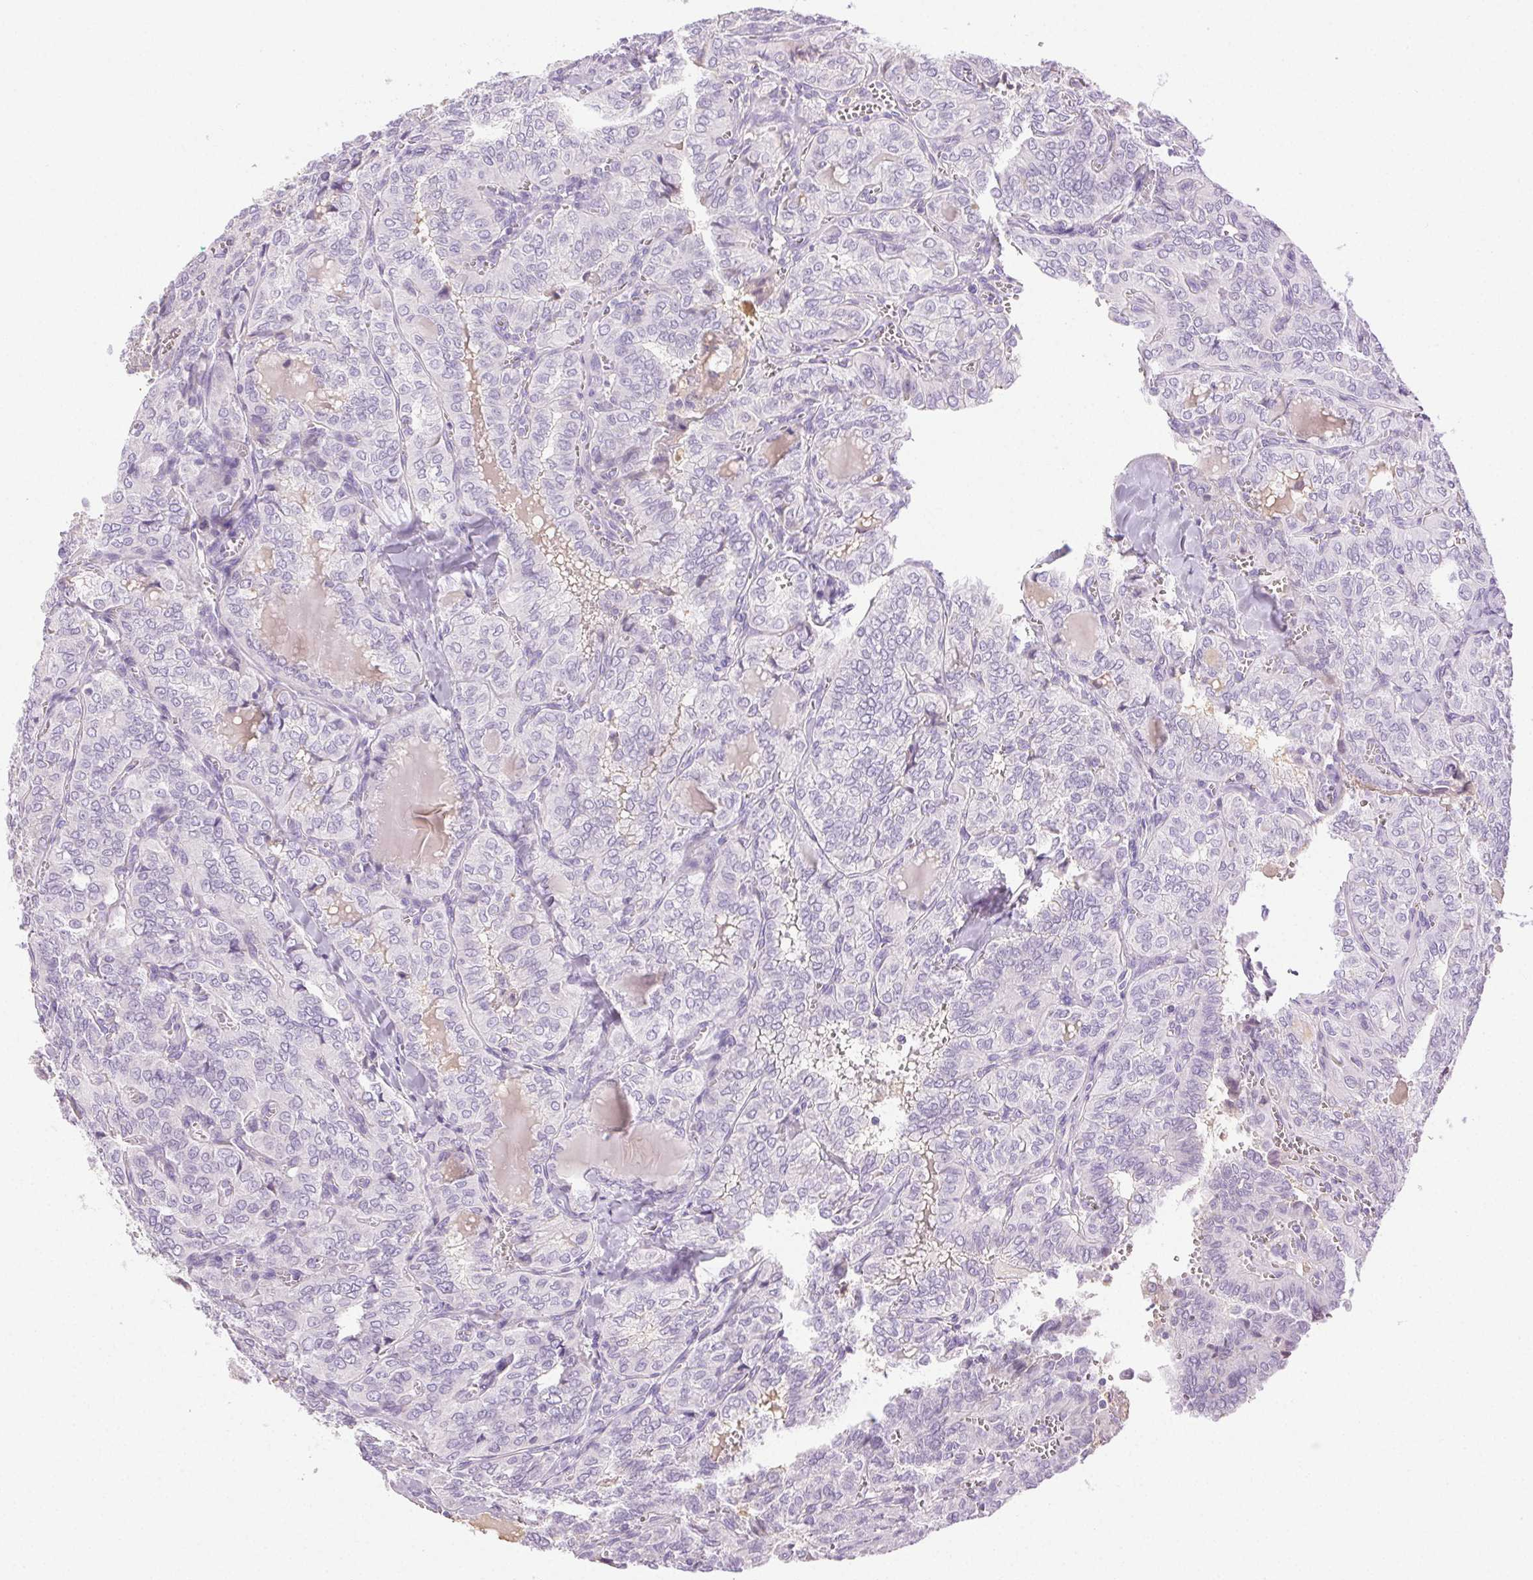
{"staining": {"intensity": "negative", "quantity": "none", "location": "none"}, "tissue": "thyroid cancer", "cell_type": "Tumor cells", "image_type": "cancer", "snomed": [{"axis": "morphology", "description": "Papillary adenocarcinoma, NOS"}, {"axis": "topography", "description": "Thyroid gland"}], "caption": "DAB immunohistochemical staining of thyroid cancer reveals no significant staining in tumor cells. (DAB (3,3'-diaminobenzidine) IHC with hematoxylin counter stain).", "gene": "BPIFB2", "patient": {"sex": "female", "age": 41}}